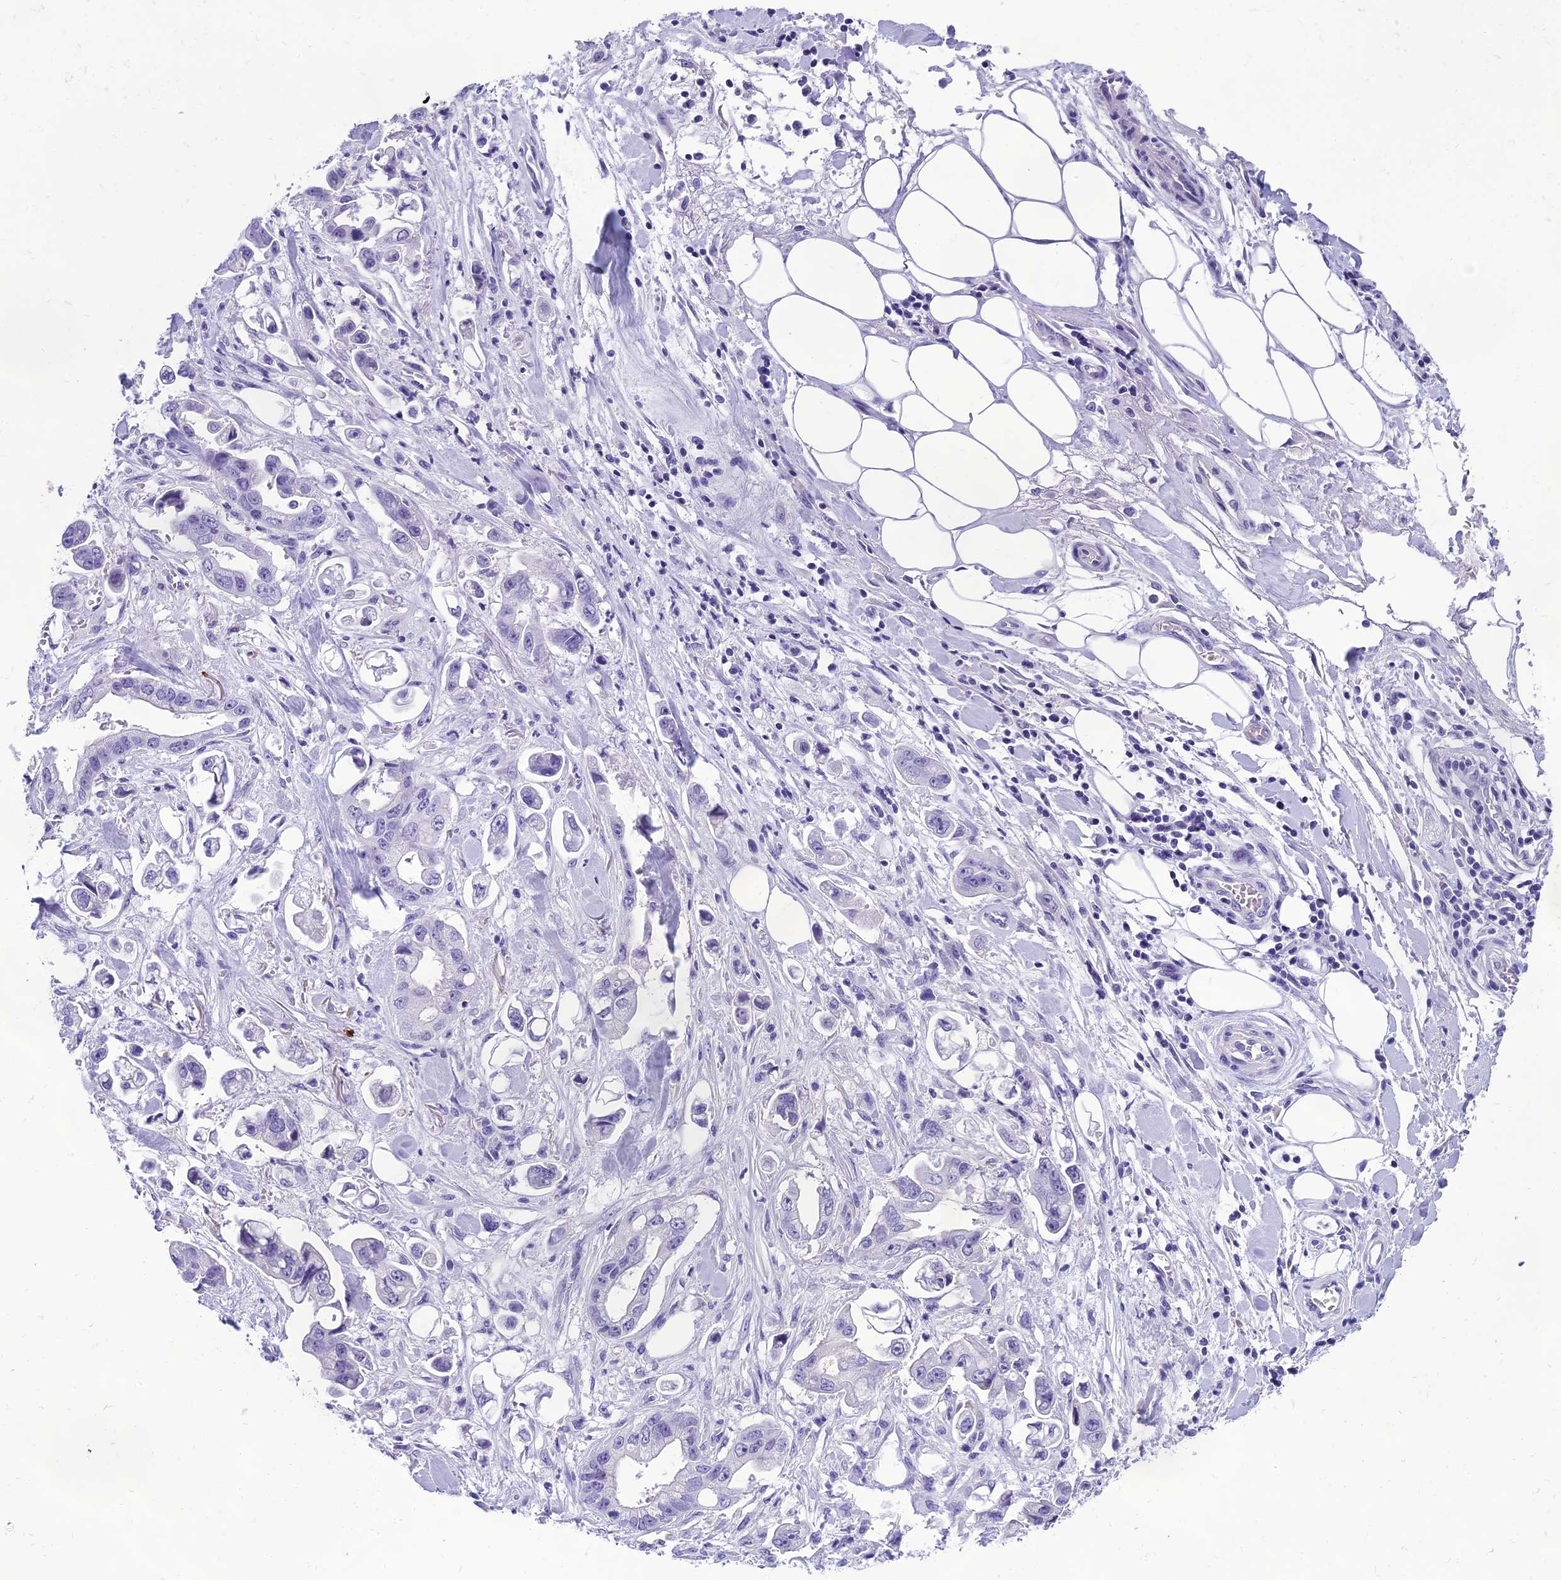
{"staining": {"intensity": "negative", "quantity": "none", "location": "none"}, "tissue": "stomach cancer", "cell_type": "Tumor cells", "image_type": "cancer", "snomed": [{"axis": "morphology", "description": "Adenocarcinoma, NOS"}, {"axis": "topography", "description": "Stomach"}], "caption": "Tumor cells are negative for protein expression in human adenocarcinoma (stomach).", "gene": "KCTD14", "patient": {"sex": "male", "age": 62}}